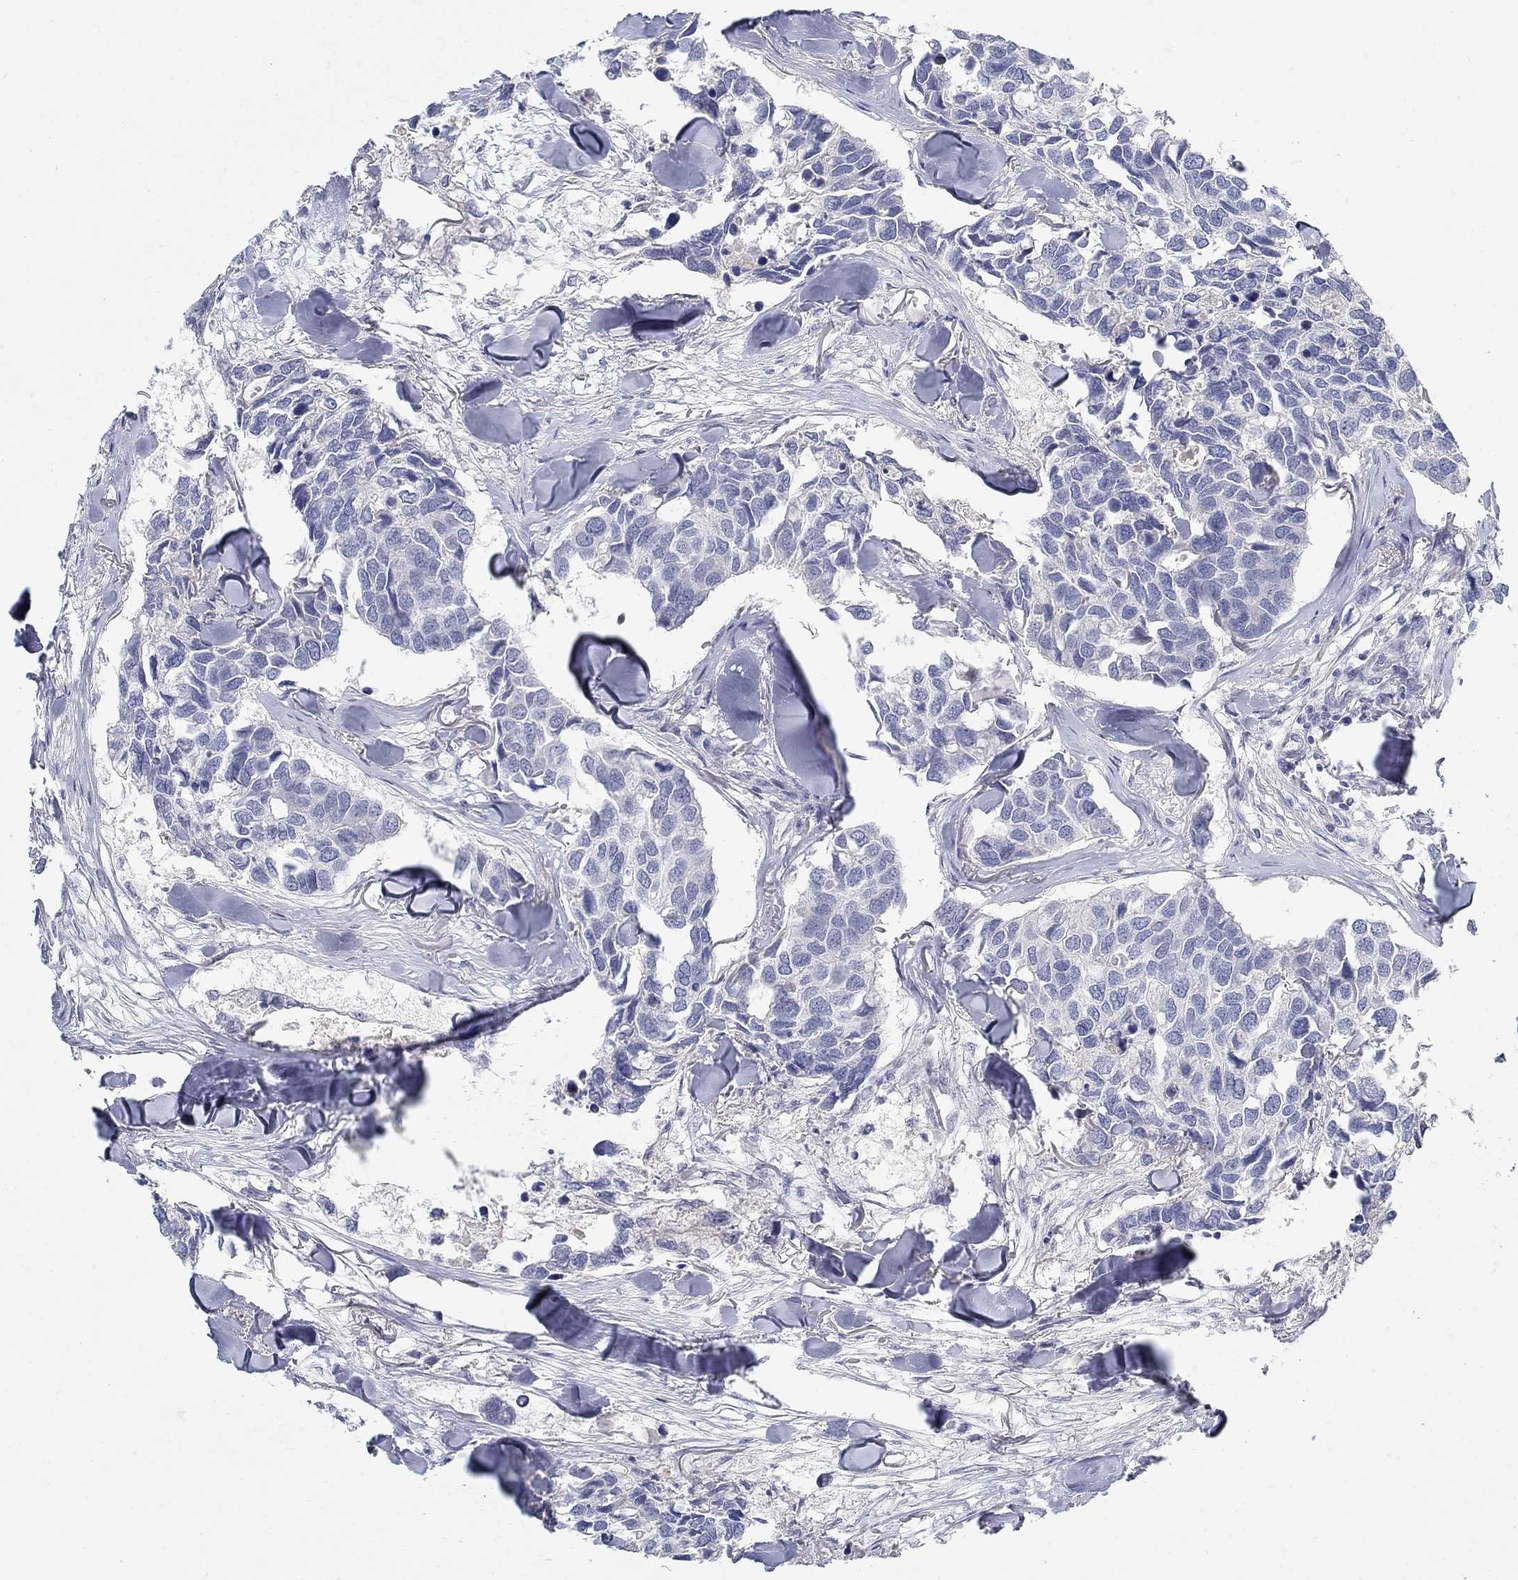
{"staining": {"intensity": "negative", "quantity": "none", "location": "none"}, "tissue": "breast cancer", "cell_type": "Tumor cells", "image_type": "cancer", "snomed": [{"axis": "morphology", "description": "Duct carcinoma"}, {"axis": "topography", "description": "Breast"}], "caption": "IHC of human breast cancer (infiltrating ductal carcinoma) exhibits no positivity in tumor cells.", "gene": "ANO7", "patient": {"sex": "female", "age": 83}}